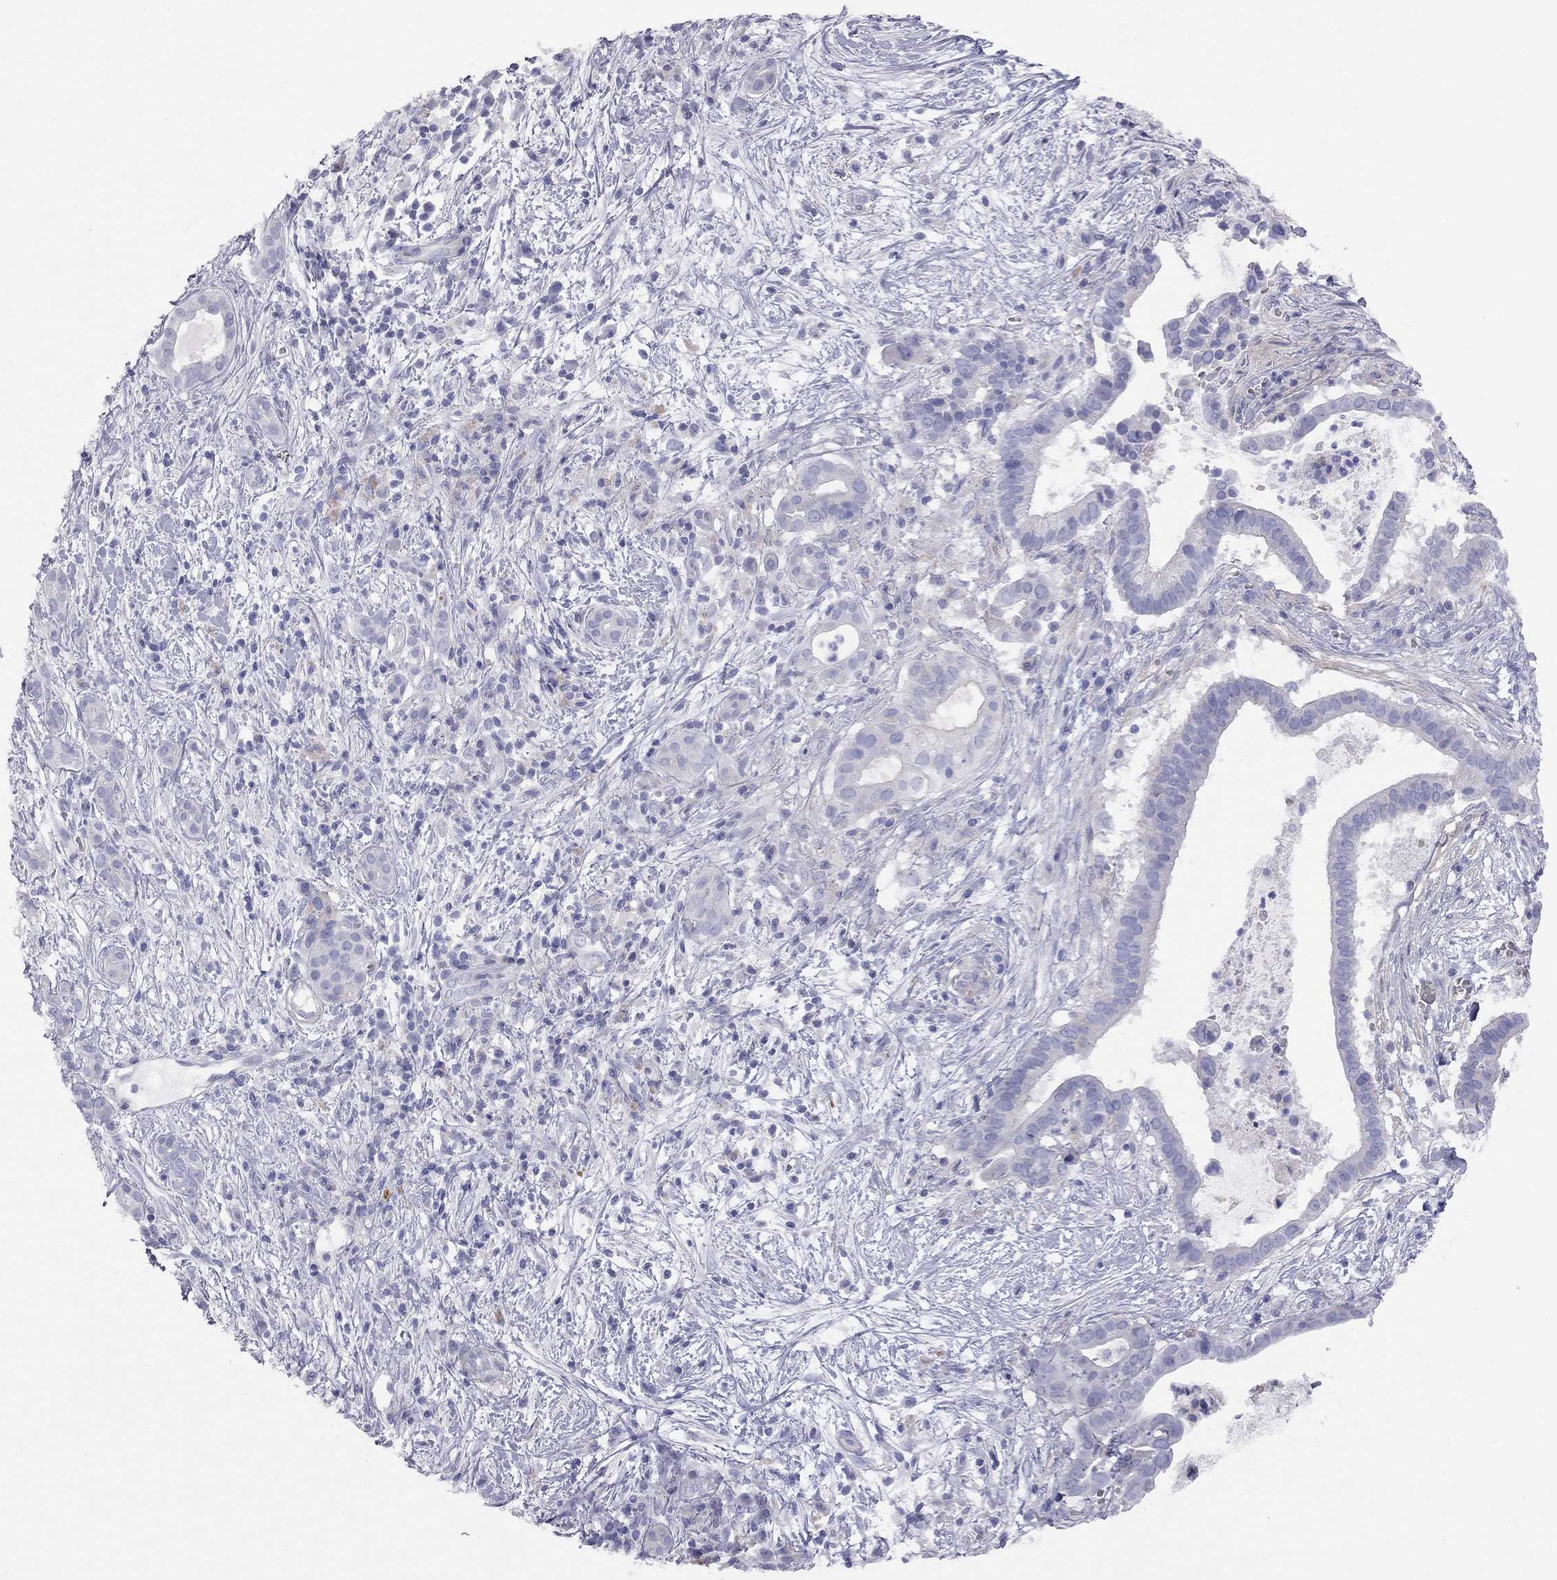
{"staining": {"intensity": "negative", "quantity": "none", "location": "none"}, "tissue": "pancreatic cancer", "cell_type": "Tumor cells", "image_type": "cancer", "snomed": [{"axis": "morphology", "description": "Adenocarcinoma, NOS"}, {"axis": "topography", "description": "Pancreas"}], "caption": "Immunohistochemical staining of pancreatic cancer exhibits no significant staining in tumor cells.", "gene": "ADCYAP1", "patient": {"sex": "male", "age": 61}}